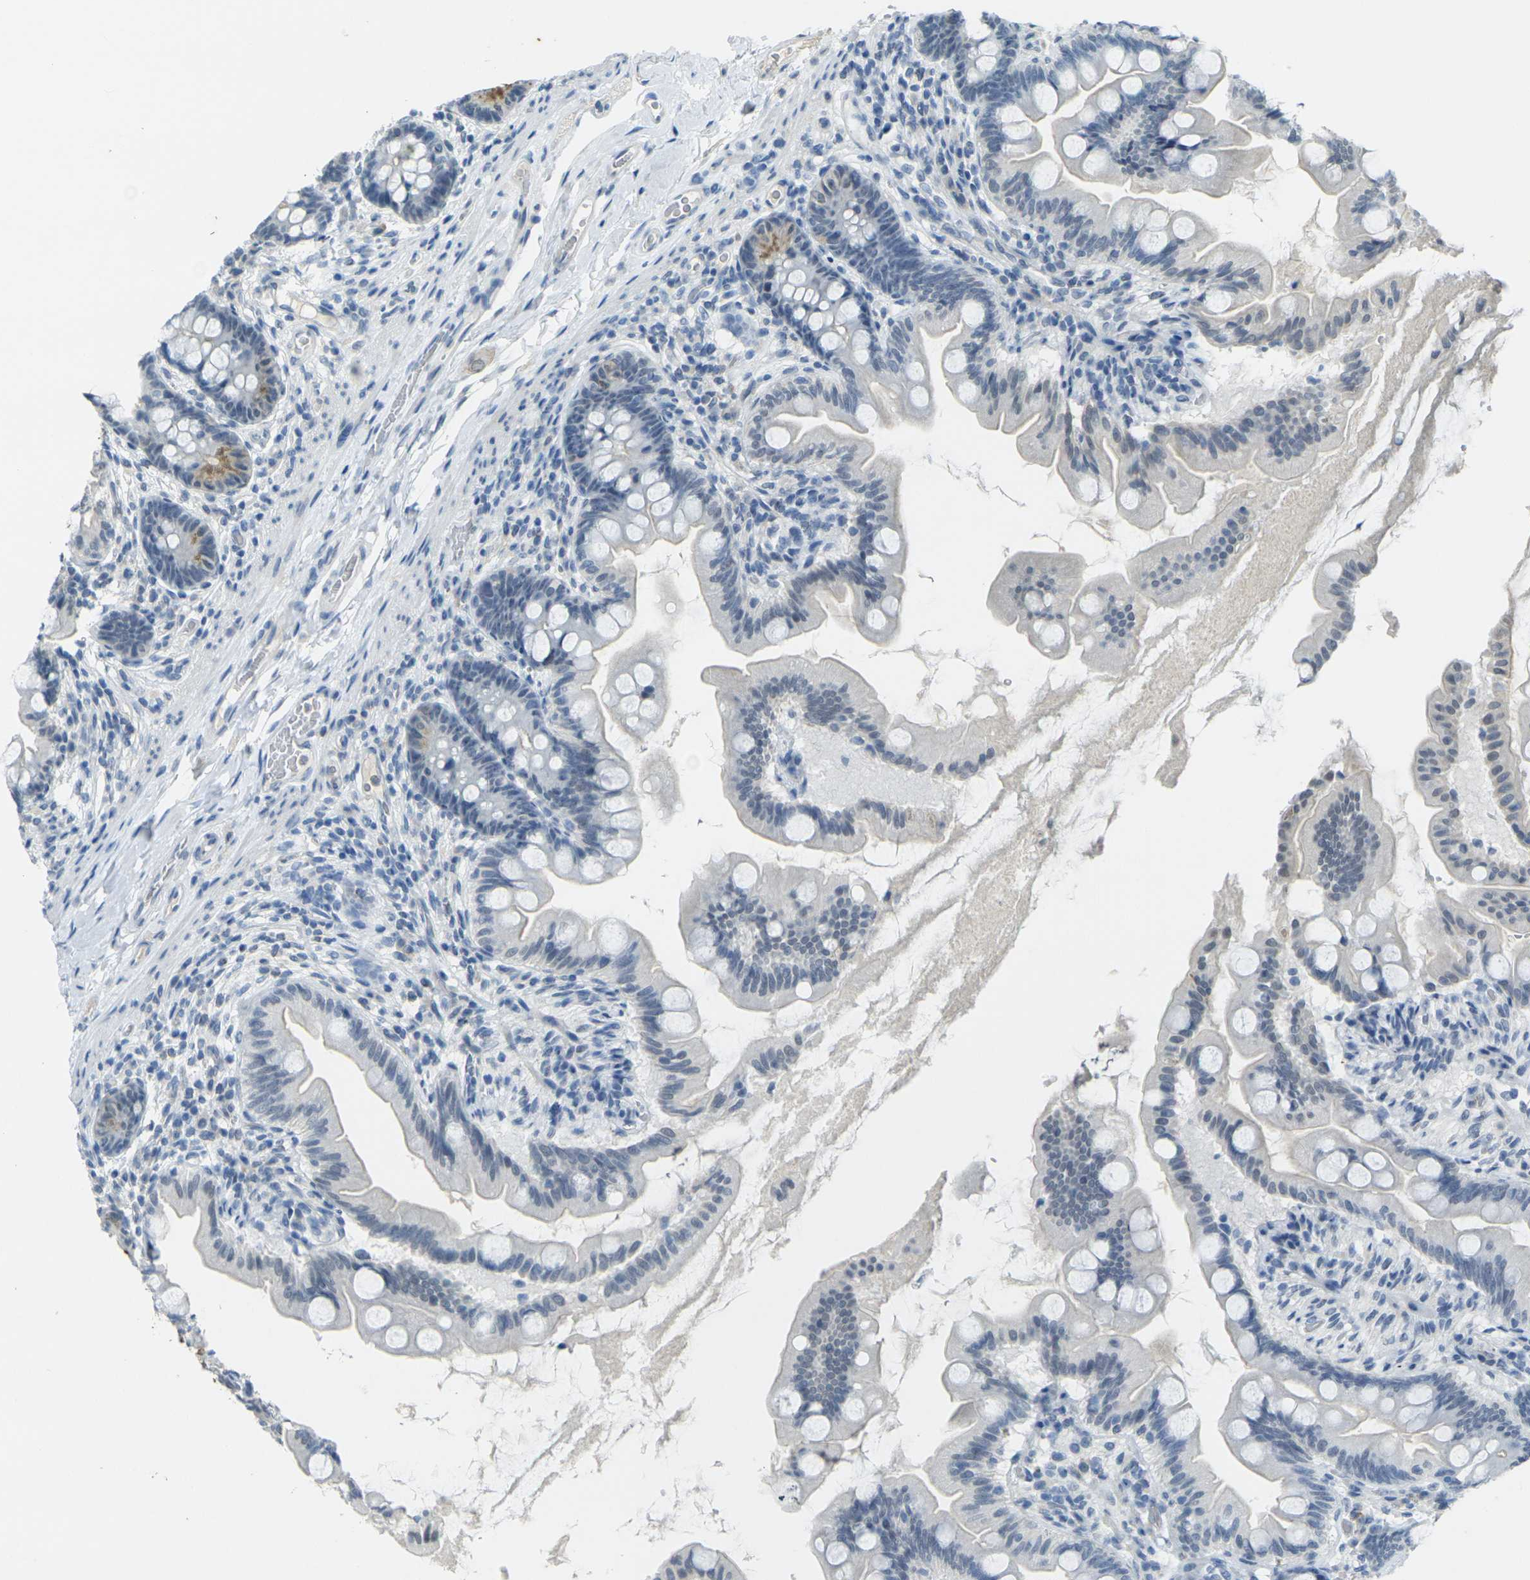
{"staining": {"intensity": "moderate", "quantity": "<25%", "location": "cytoplasmic/membranous"}, "tissue": "small intestine", "cell_type": "Glandular cells", "image_type": "normal", "snomed": [{"axis": "morphology", "description": "Normal tissue, NOS"}, {"axis": "topography", "description": "Small intestine"}], "caption": "IHC (DAB (3,3'-diaminobenzidine)) staining of benign human small intestine reveals moderate cytoplasmic/membranous protein positivity in about <25% of glandular cells.", "gene": "SPTBN2", "patient": {"sex": "female", "age": 56}}